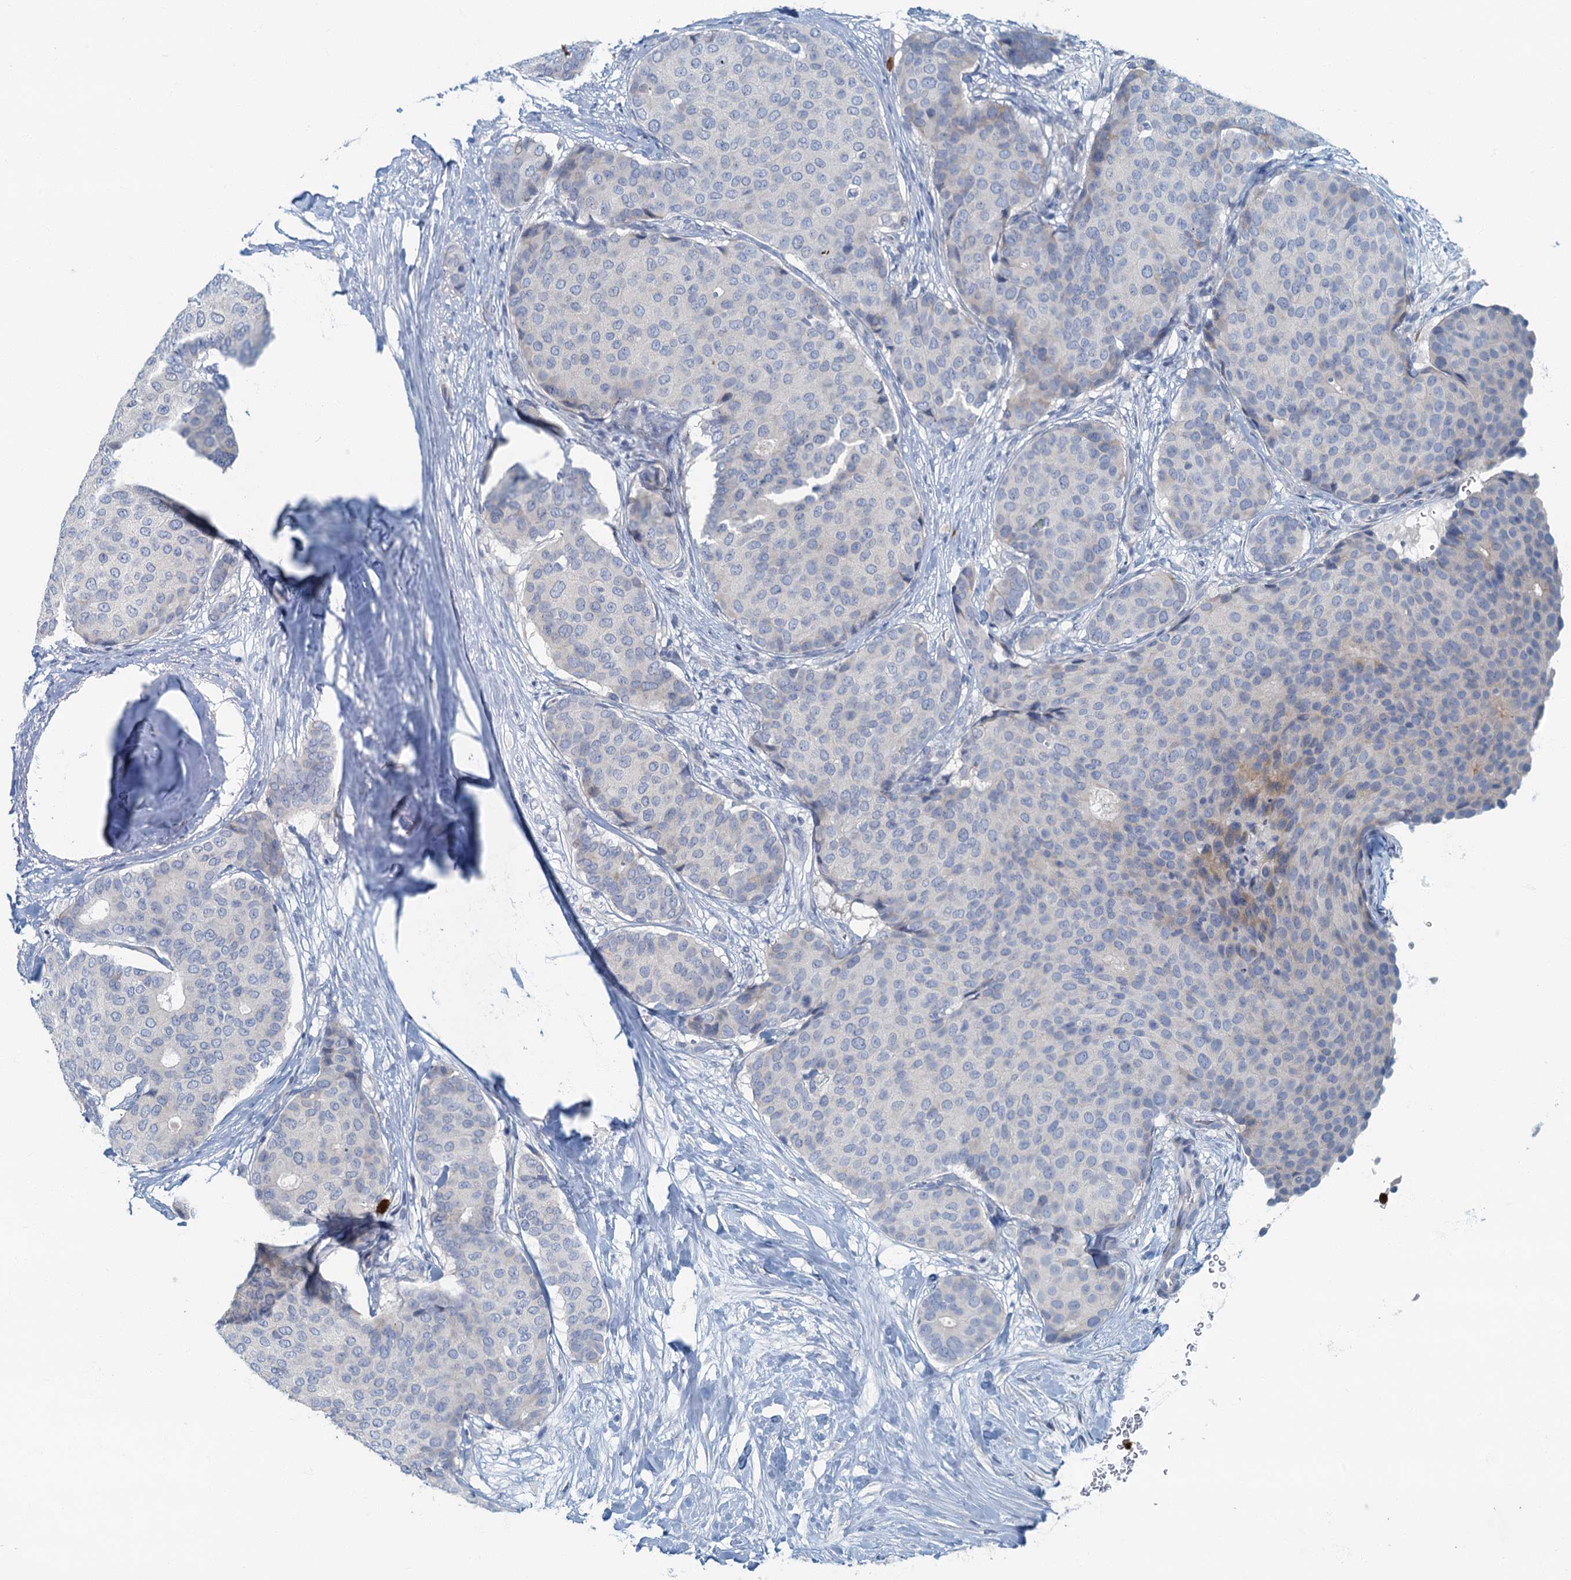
{"staining": {"intensity": "negative", "quantity": "none", "location": "none"}, "tissue": "breast cancer", "cell_type": "Tumor cells", "image_type": "cancer", "snomed": [{"axis": "morphology", "description": "Duct carcinoma"}, {"axis": "topography", "description": "Breast"}], "caption": "High magnification brightfield microscopy of breast cancer stained with DAB (brown) and counterstained with hematoxylin (blue): tumor cells show no significant staining. (Brightfield microscopy of DAB (3,3'-diaminobenzidine) IHC at high magnification).", "gene": "ANKDD1A", "patient": {"sex": "female", "age": 75}}